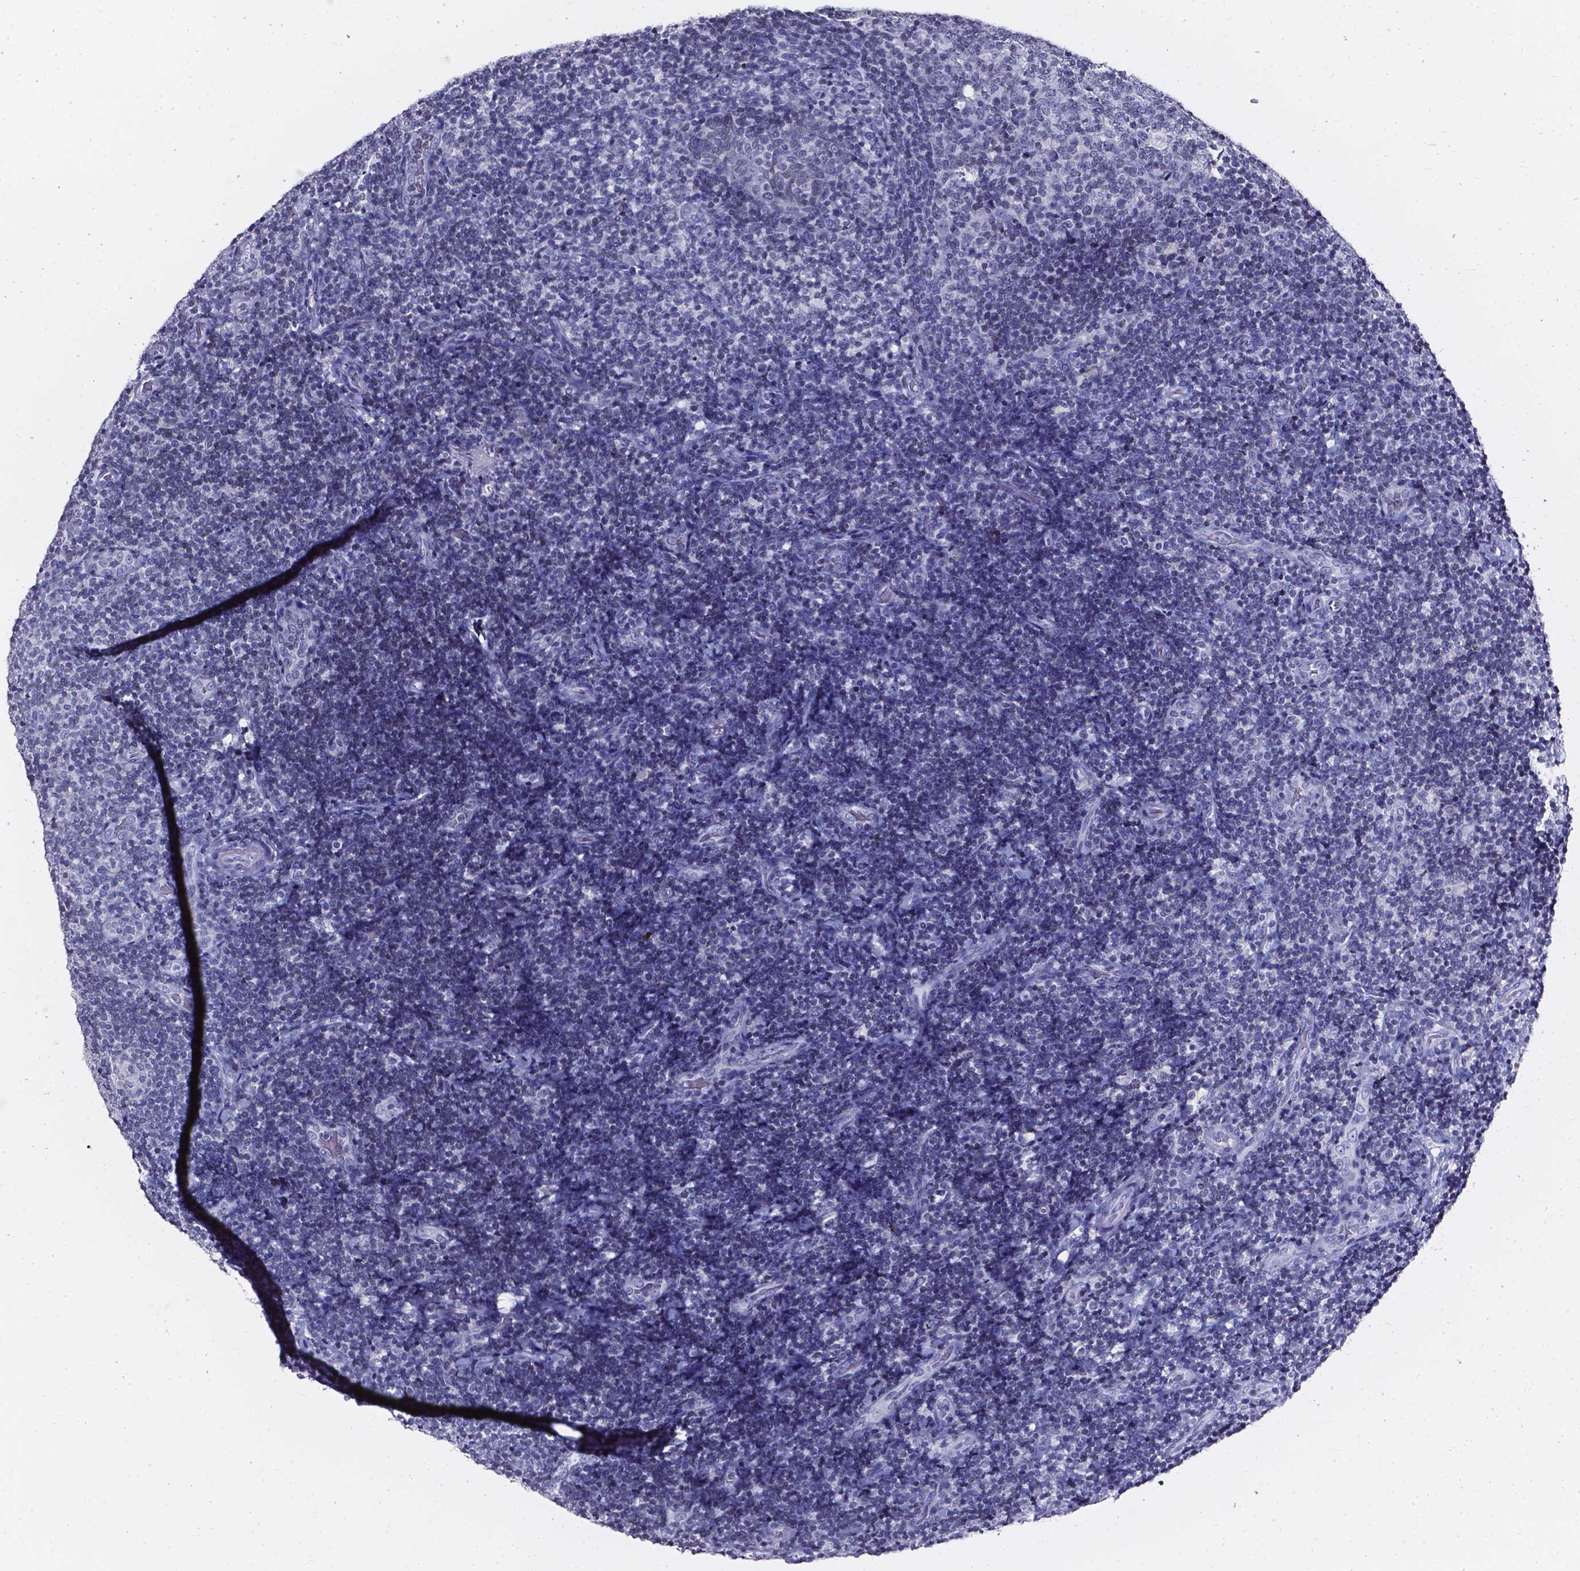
{"staining": {"intensity": "negative", "quantity": "none", "location": "none"}, "tissue": "tonsil", "cell_type": "Germinal center cells", "image_type": "normal", "snomed": [{"axis": "morphology", "description": "Normal tissue, NOS"}, {"axis": "topography", "description": "Tonsil"}], "caption": "IHC of unremarkable tonsil displays no positivity in germinal center cells. Brightfield microscopy of immunohistochemistry (IHC) stained with DAB (brown) and hematoxylin (blue), captured at high magnification.", "gene": "AKR1B10", "patient": {"sex": "male", "age": 17}}